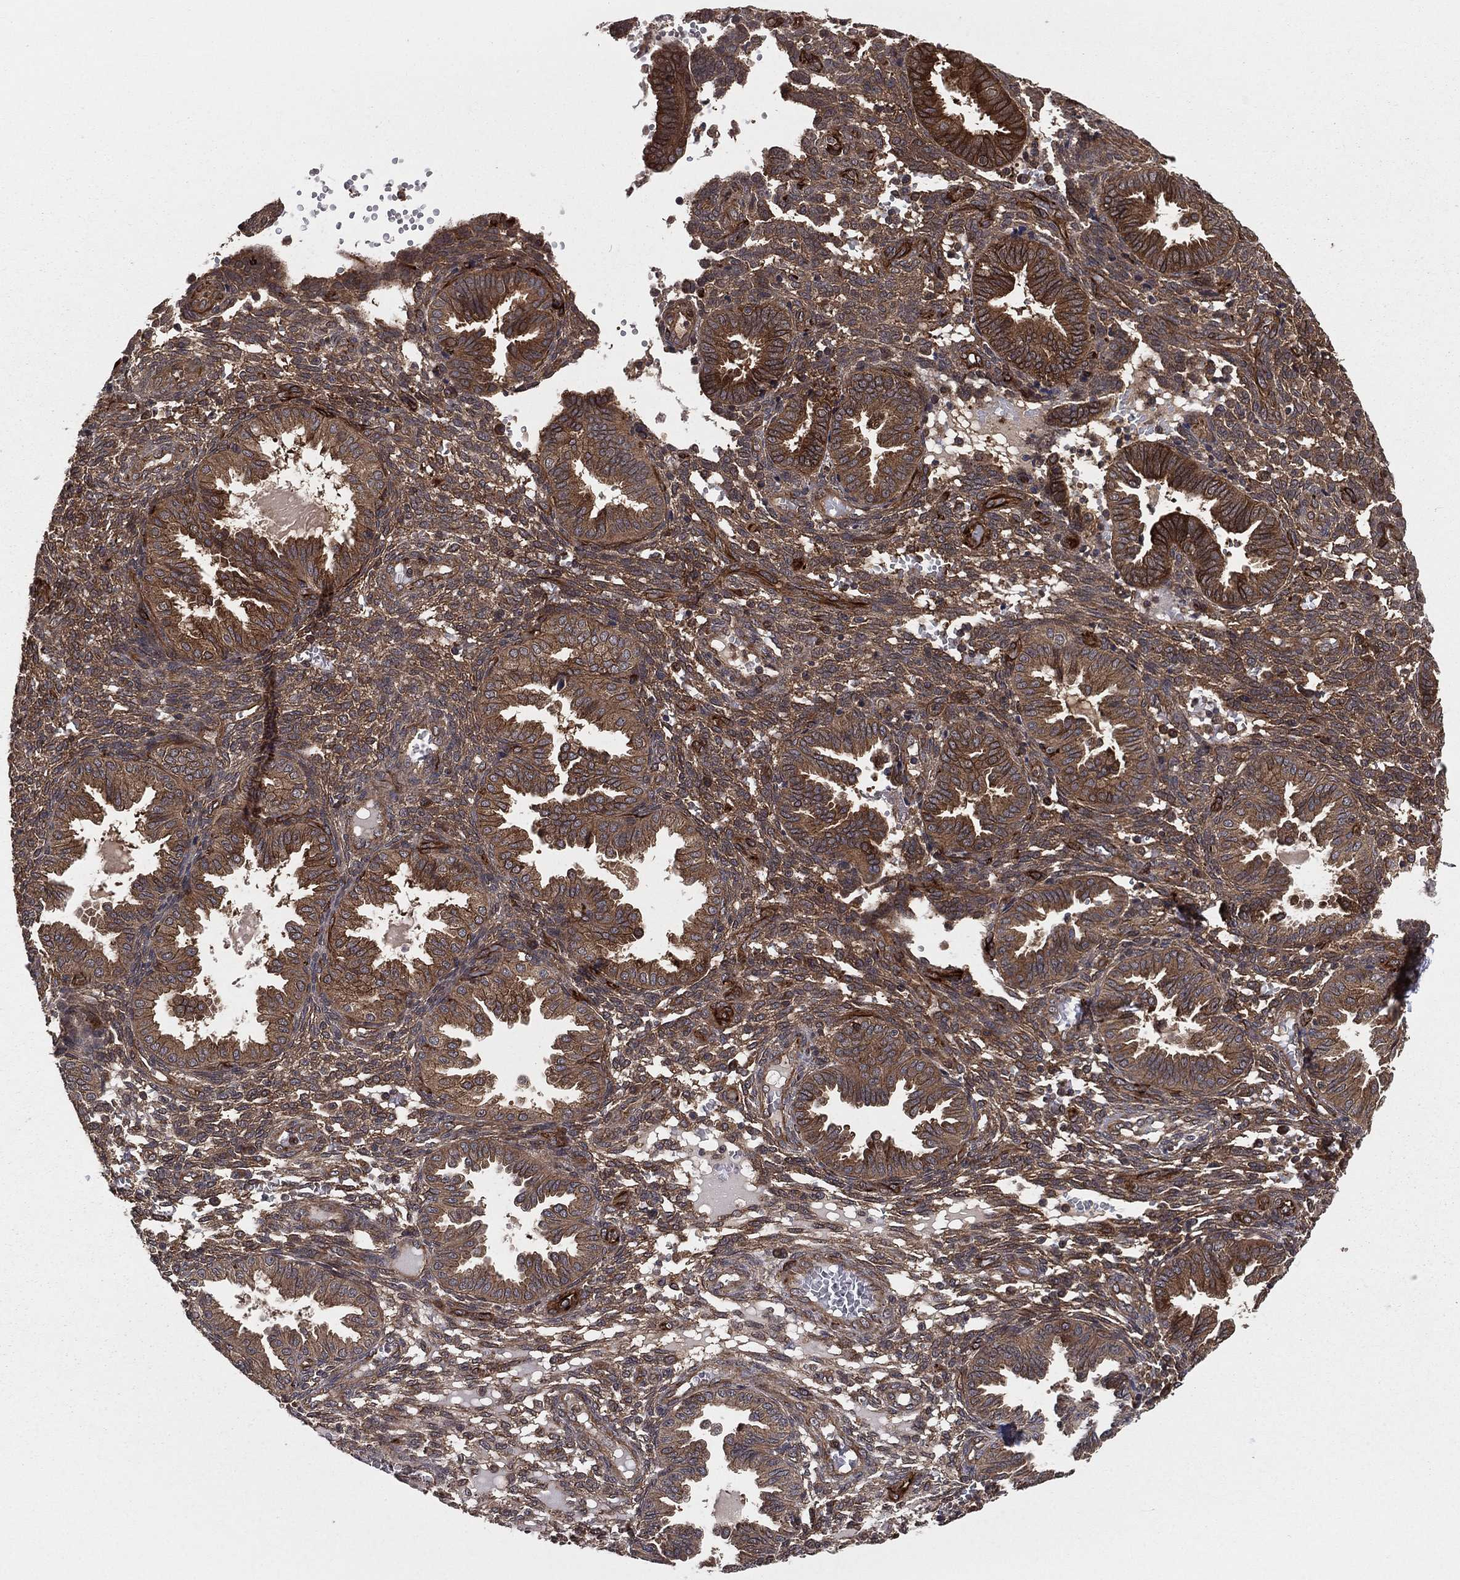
{"staining": {"intensity": "moderate", "quantity": ">75%", "location": "cytoplasmic/membranous"}, "tissue": "endometrium", "cell_type": "Cells in endometrial stroma", "image_type": "normal", "snomed": [{"axis": "morphology", "description": "Normal tissue, NOS"}, {"axis": "topography", "description": "Endometrium"}], "caption": "Moderate cytoplasmic/membranous staining is appreciated in approximately >75% of cells in endometrial stroma in benign endometrium.", "gene": "CERT1", "patient": {"sex": "female", "age": 42}}